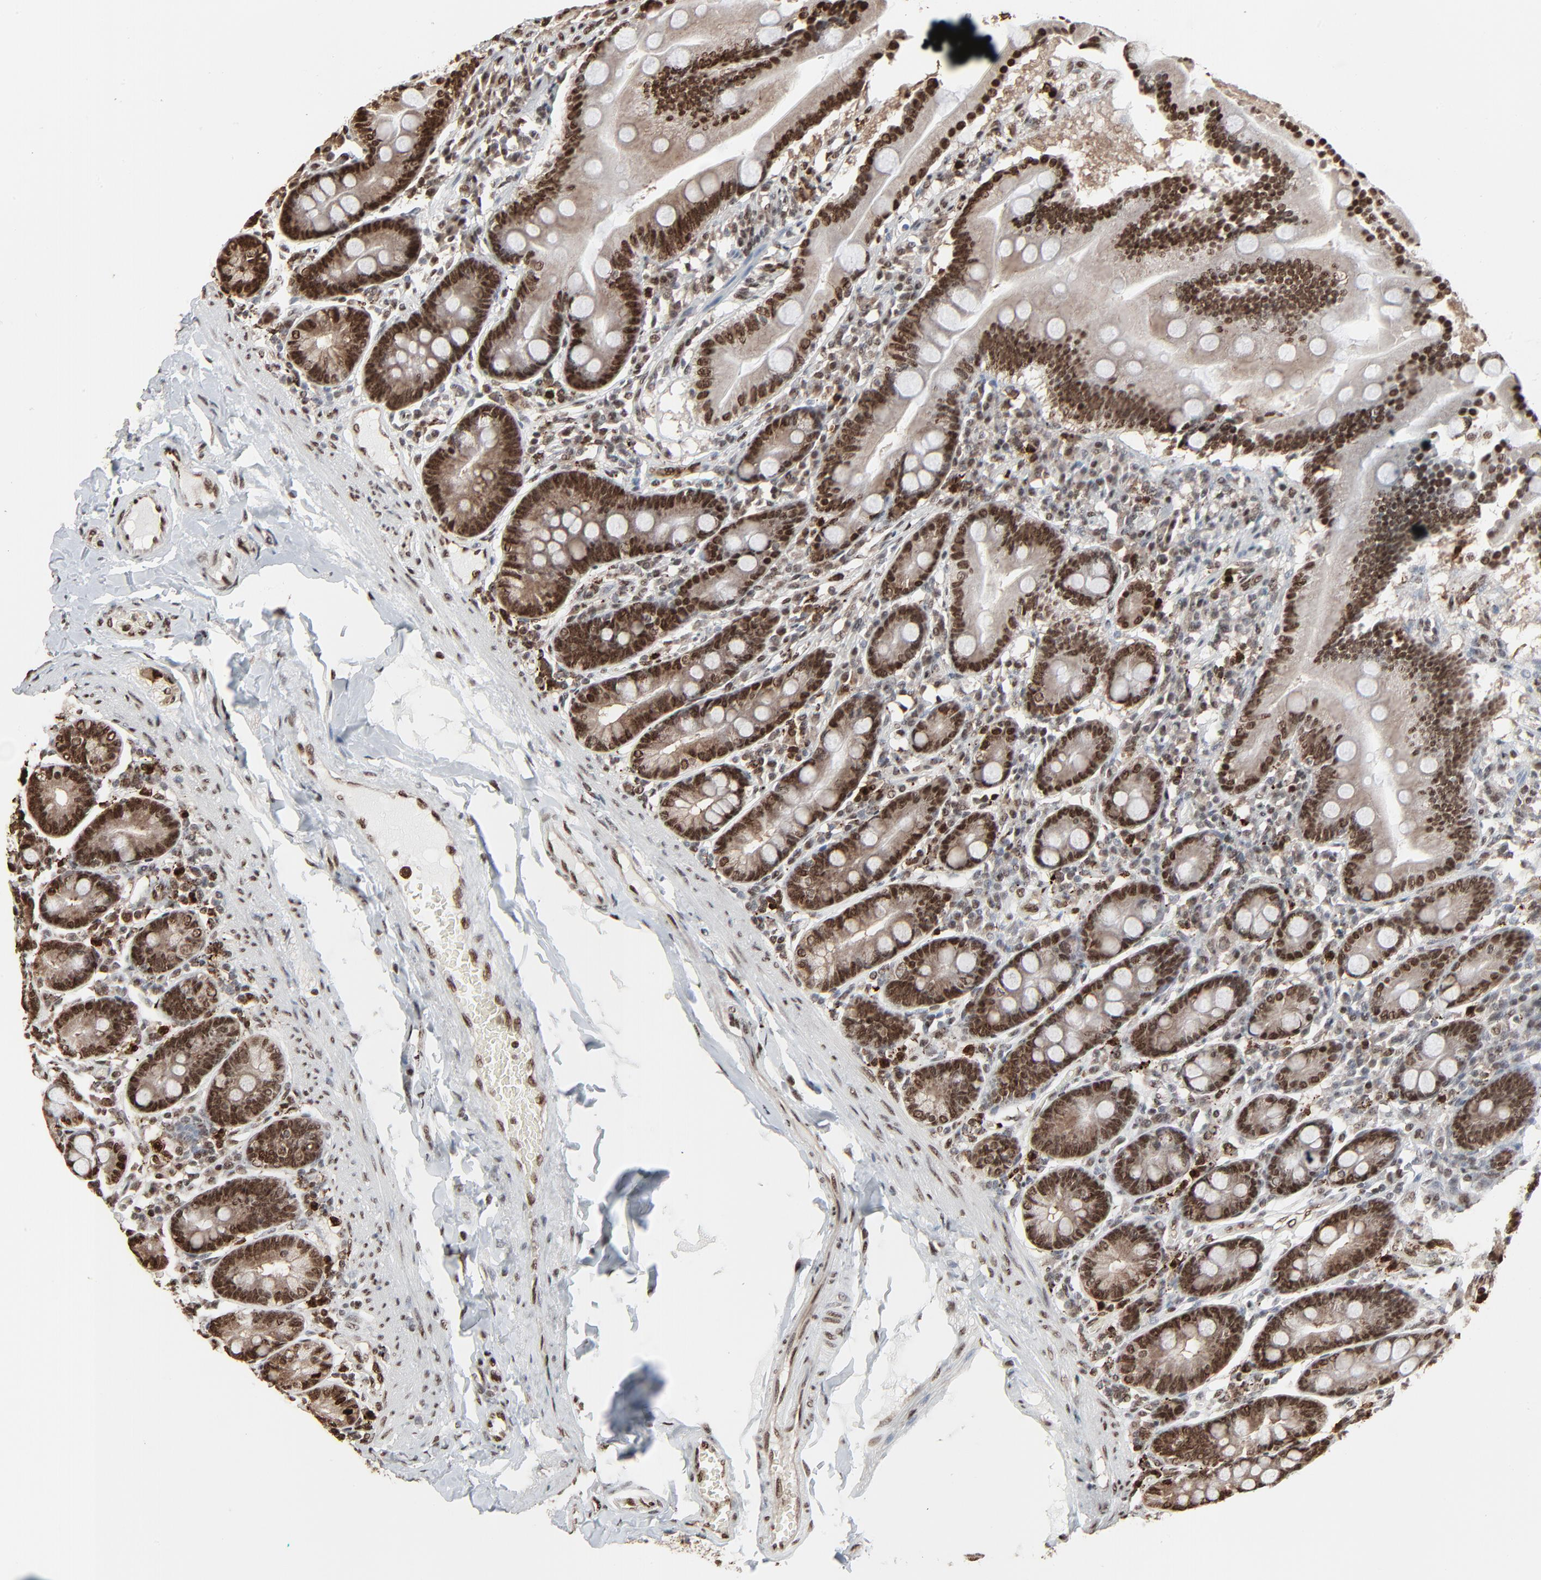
{"staining": {"intensity": "strong", "quantity": ">75%", "location": "cytoplasmic/membranous,nuclear"}, "tissue": "duodenum", "cell_type": "Glandular cells", "image_type": "normal", "snomed": [{"axis": "morphology", "description": "Normal tissue, NOS"}, {"axis": "topography", "description": "Duodenum"}], "caption": "Brown immunohistochemical staining in normal human duodenum exhibits strong cytoplasmic/membranous,nuclear staining in about >75% of glandular cells.", "gene": "MEIS2", "patient": {"sex": "male", "age": 50}}